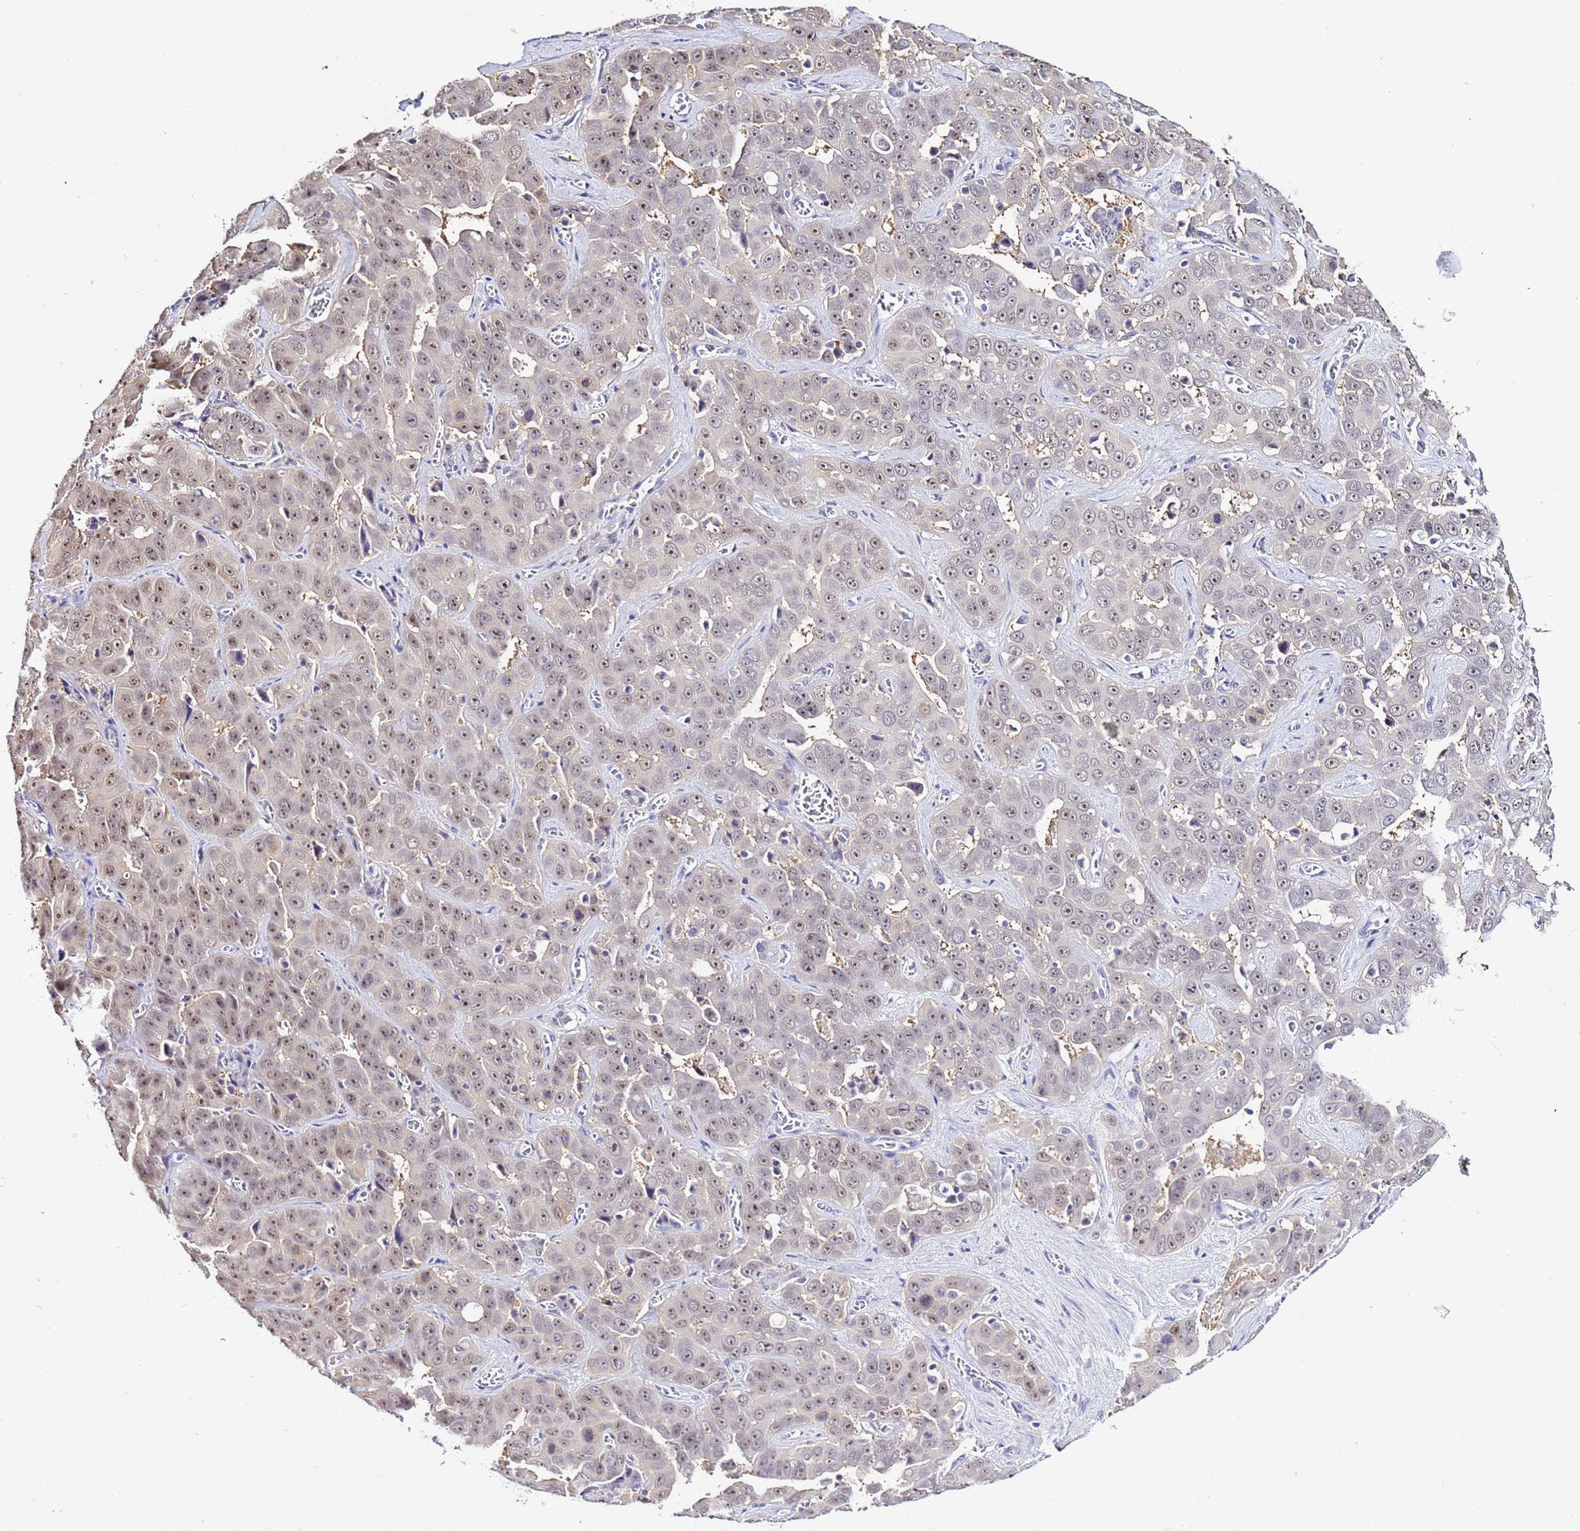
{"staining": {"intensity": "weak", "quantity": "25%-75%", "location": "nuclear"}, "tissue": "liver cancer", "cell_type": "Tumor cells", "image_type": "cancer", "snomed": [{"axis": "morphology", "description": "Cholangiocarcinoma"}, {"axis": "topography", "description": "Liver"}], "caption": "Liver cancer stained for a protein (brown) reveals weak nuclear positive staining in about 25%-75% of tumor cells.", "gene": "ACTL6B", "patient": {"sex": "female", "age": 52}}